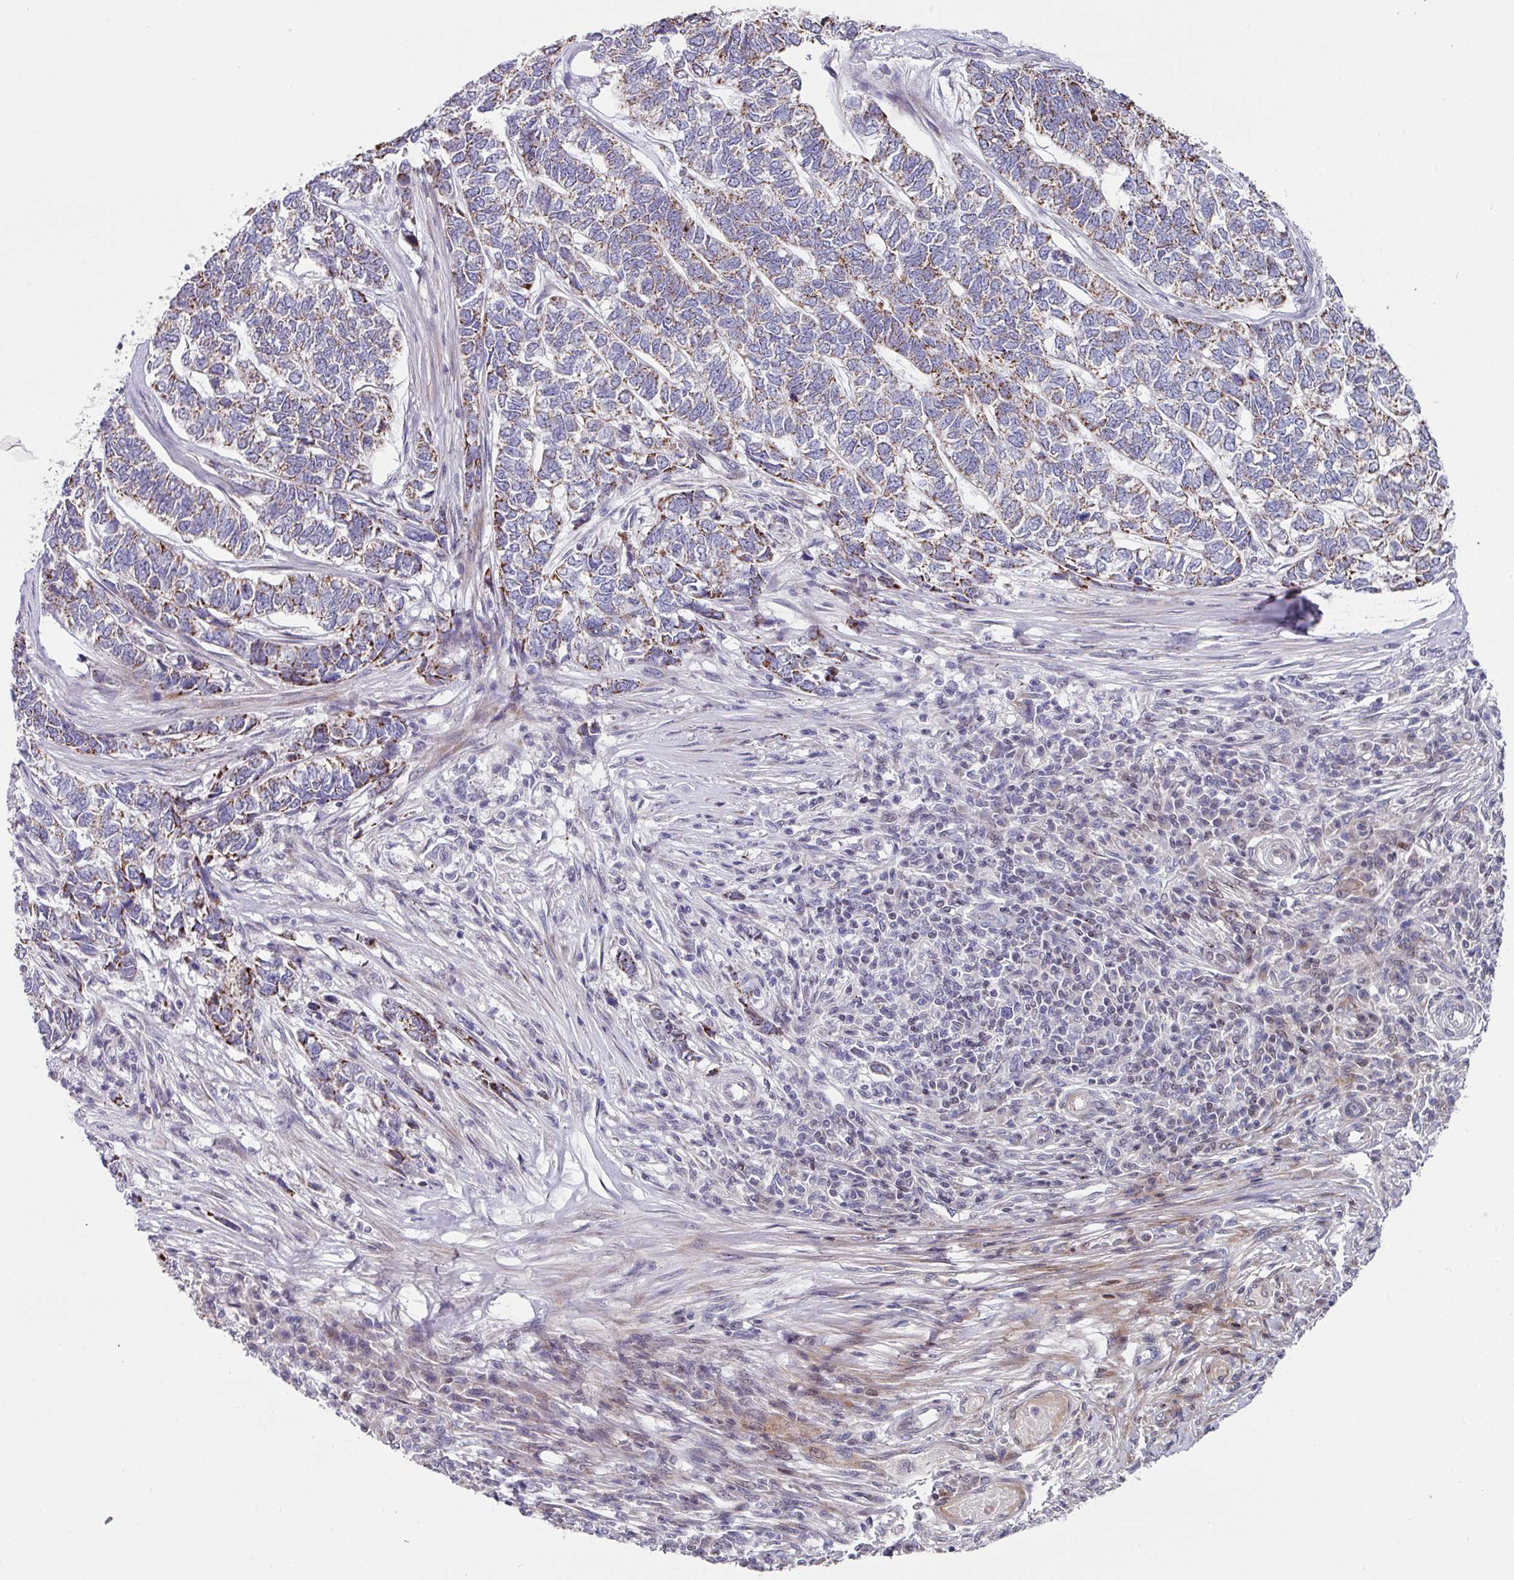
{"staining": {"intensity": "moderate", "quantity": "<25%", "location": "cytoplasmic/membranous"}, "tissue": "skin cancer", "cell_type": "Tumor cells", "image_type": "cancer", "snomed": [{"axis": "morphology", "description": "Basal cell carcinoma"}, {"axis": "topography", "description": "Skin"}], "caption": "Human basal cell carcinoma (skin) stained for a protein (brown) exhibits moderate cytoplasmic/membranous positive positivity in approximately <25% of tumor cells.", "gene": "CBX7", "patient": {"sex": "female", "age": 65}}